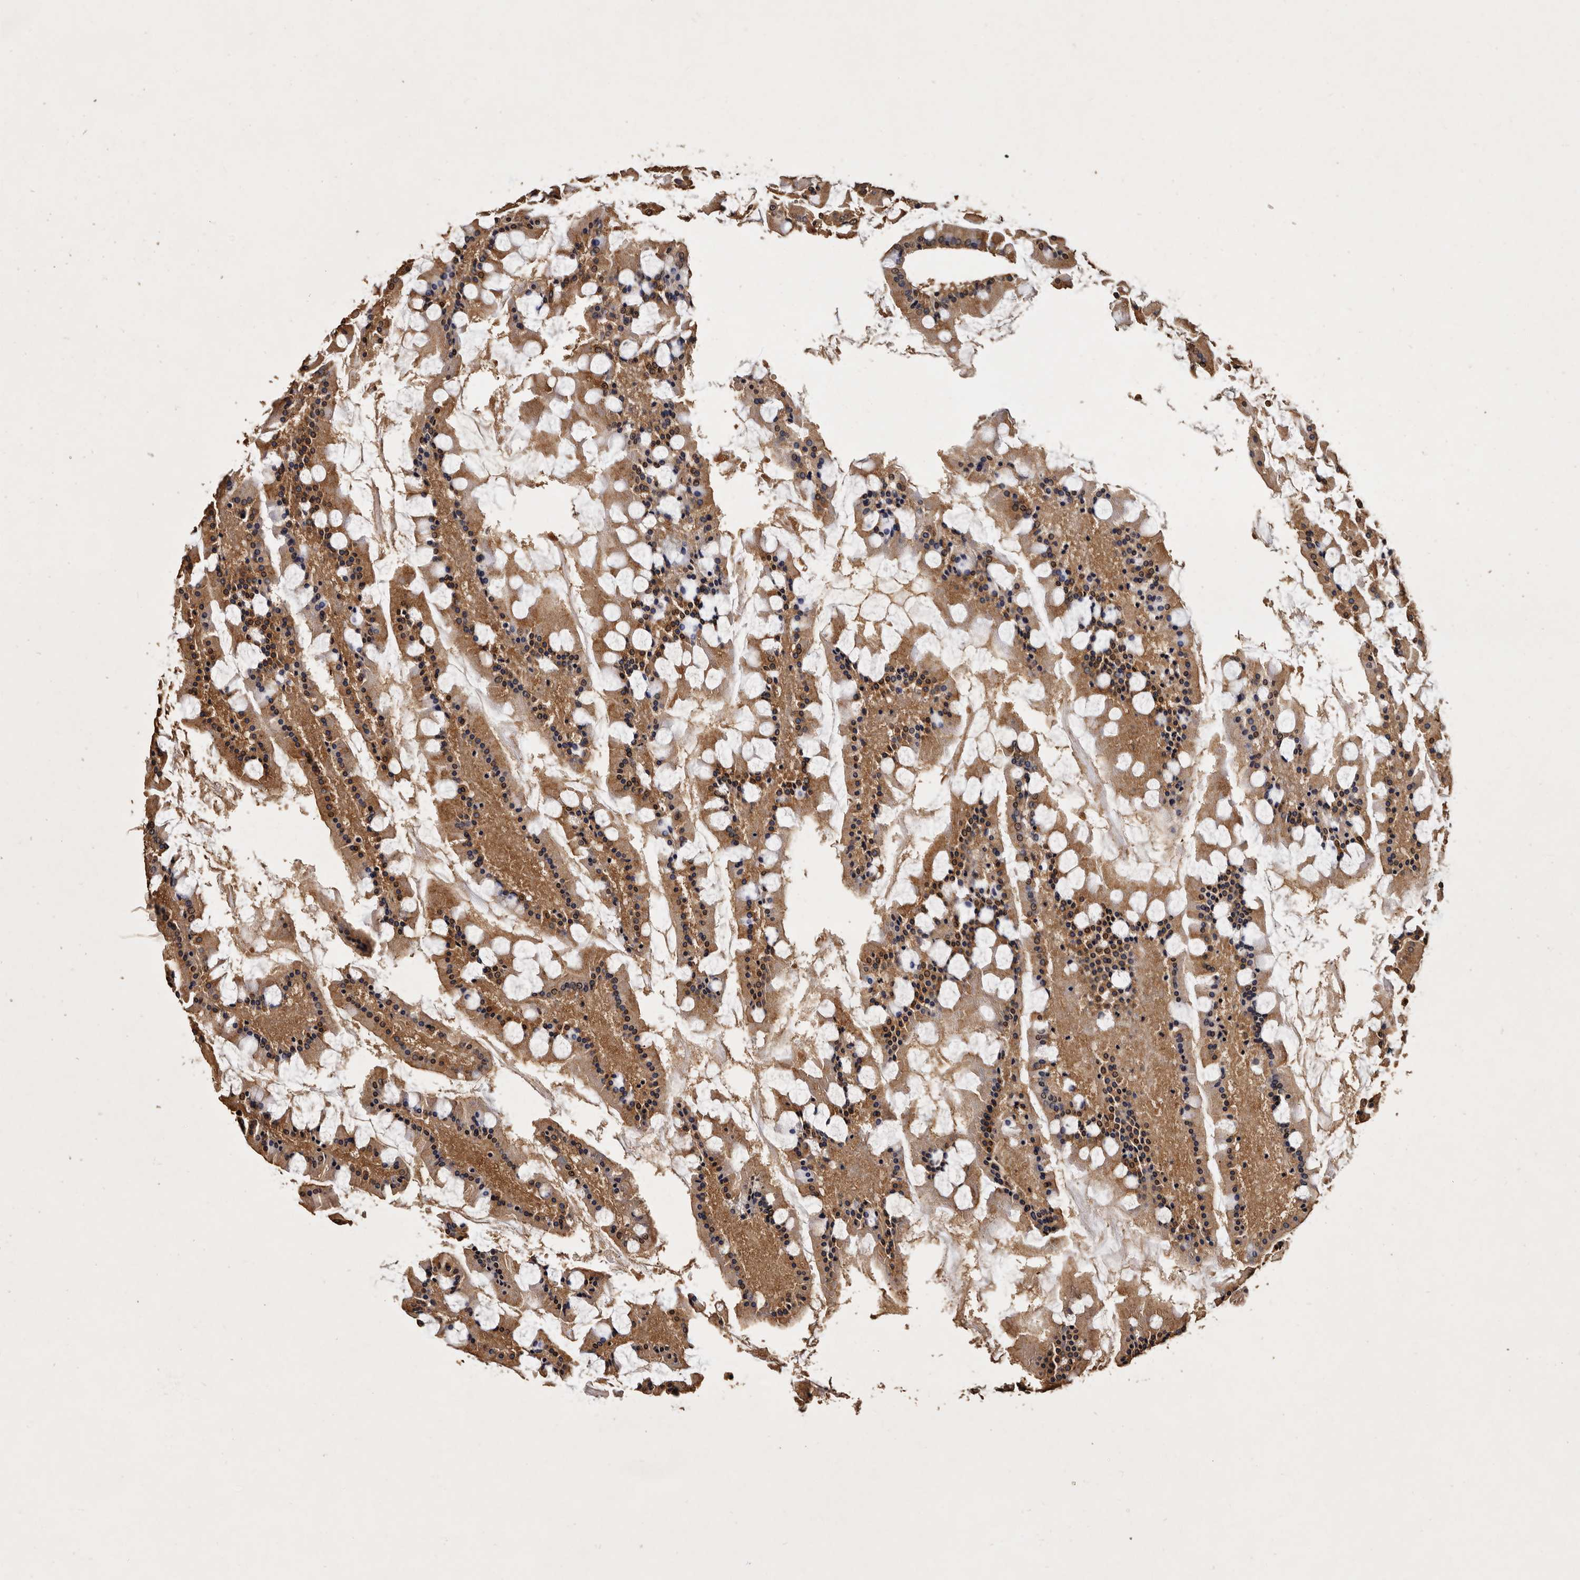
{"staining": {"intensity": "strong", "quantity": ">75%", "location": "cytoplasmic/membranous"}, "tissue": "small intestine", "cell_type": "Glandular cells", "image_type": "normal", "snomed": [{"axis": "morphology", "description": "Normal tissue, NOS"}, {"axis": "topography", "description": "Small intestine"}], "caption": "Protein analysis of benign small intestine displays strong cytoplasmic/membranous expression in approximately >75% of glandular cells.", "gene": "PARS2", "patient": {"sex": "male", "age": 41}}